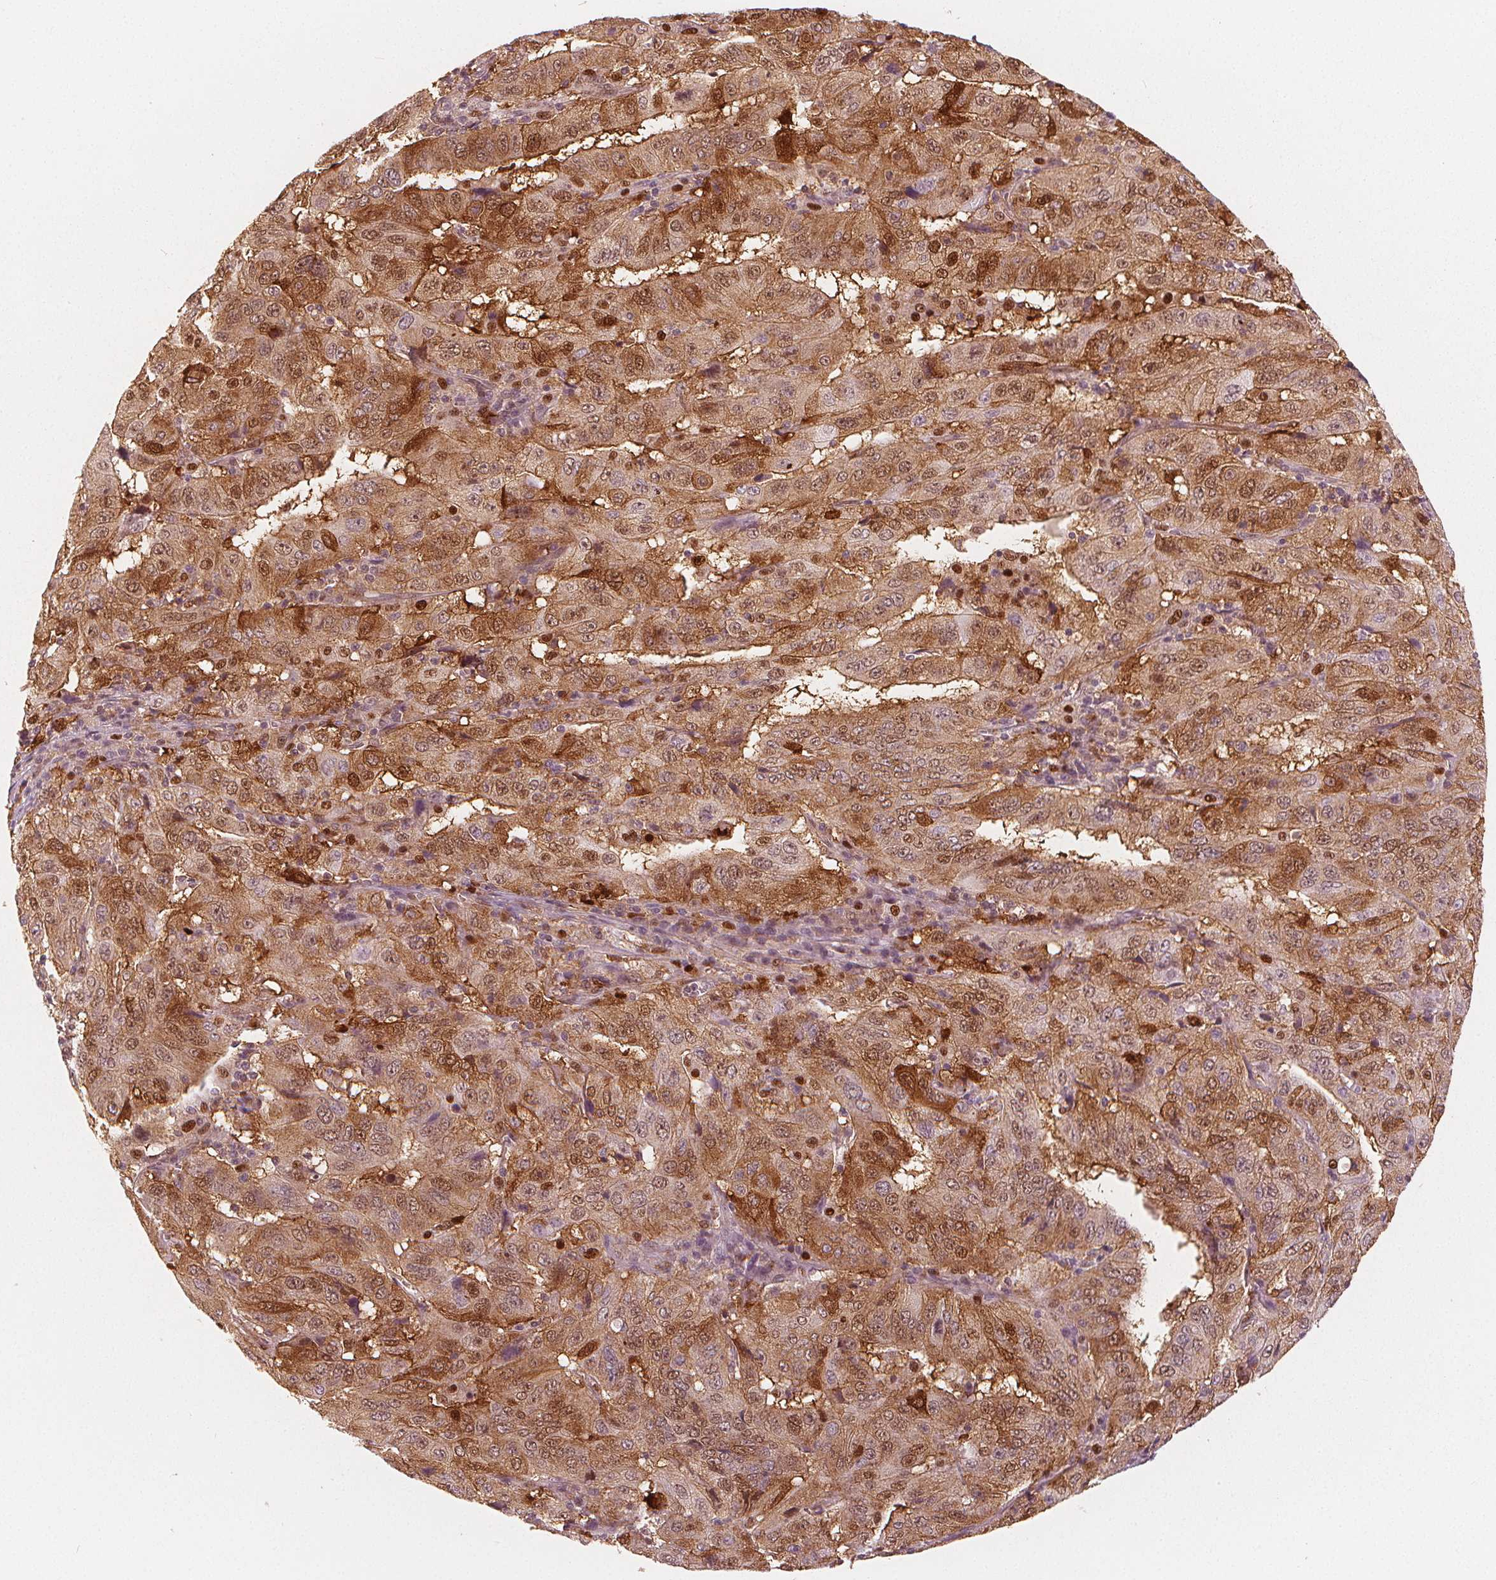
{"staining": {"intensity": "moderate", "quantity": ">75%", "location": "cytoplasmic/membranous,nuclear"}, "tissue": "pancreatic cancer", "cell_type": "Tumor cells", "image_type": "cancer", "snomed": [{"axis": "morphology", "description": "Adenocarcinoma, NOS"}, {"axis": "topography", "description": "Pancreas"}], "caption": "DAB (3,3'-diaminobenzidine) immunohistochemical staining of human adenocarcinoma (pancreatic) reveals moderate cytoplasmic/membranous and nuclear protein positivity in approximately >75% of tumor cells.", "gene": "SQSTM1", "patient": {"sex": "male", "age": 63}}